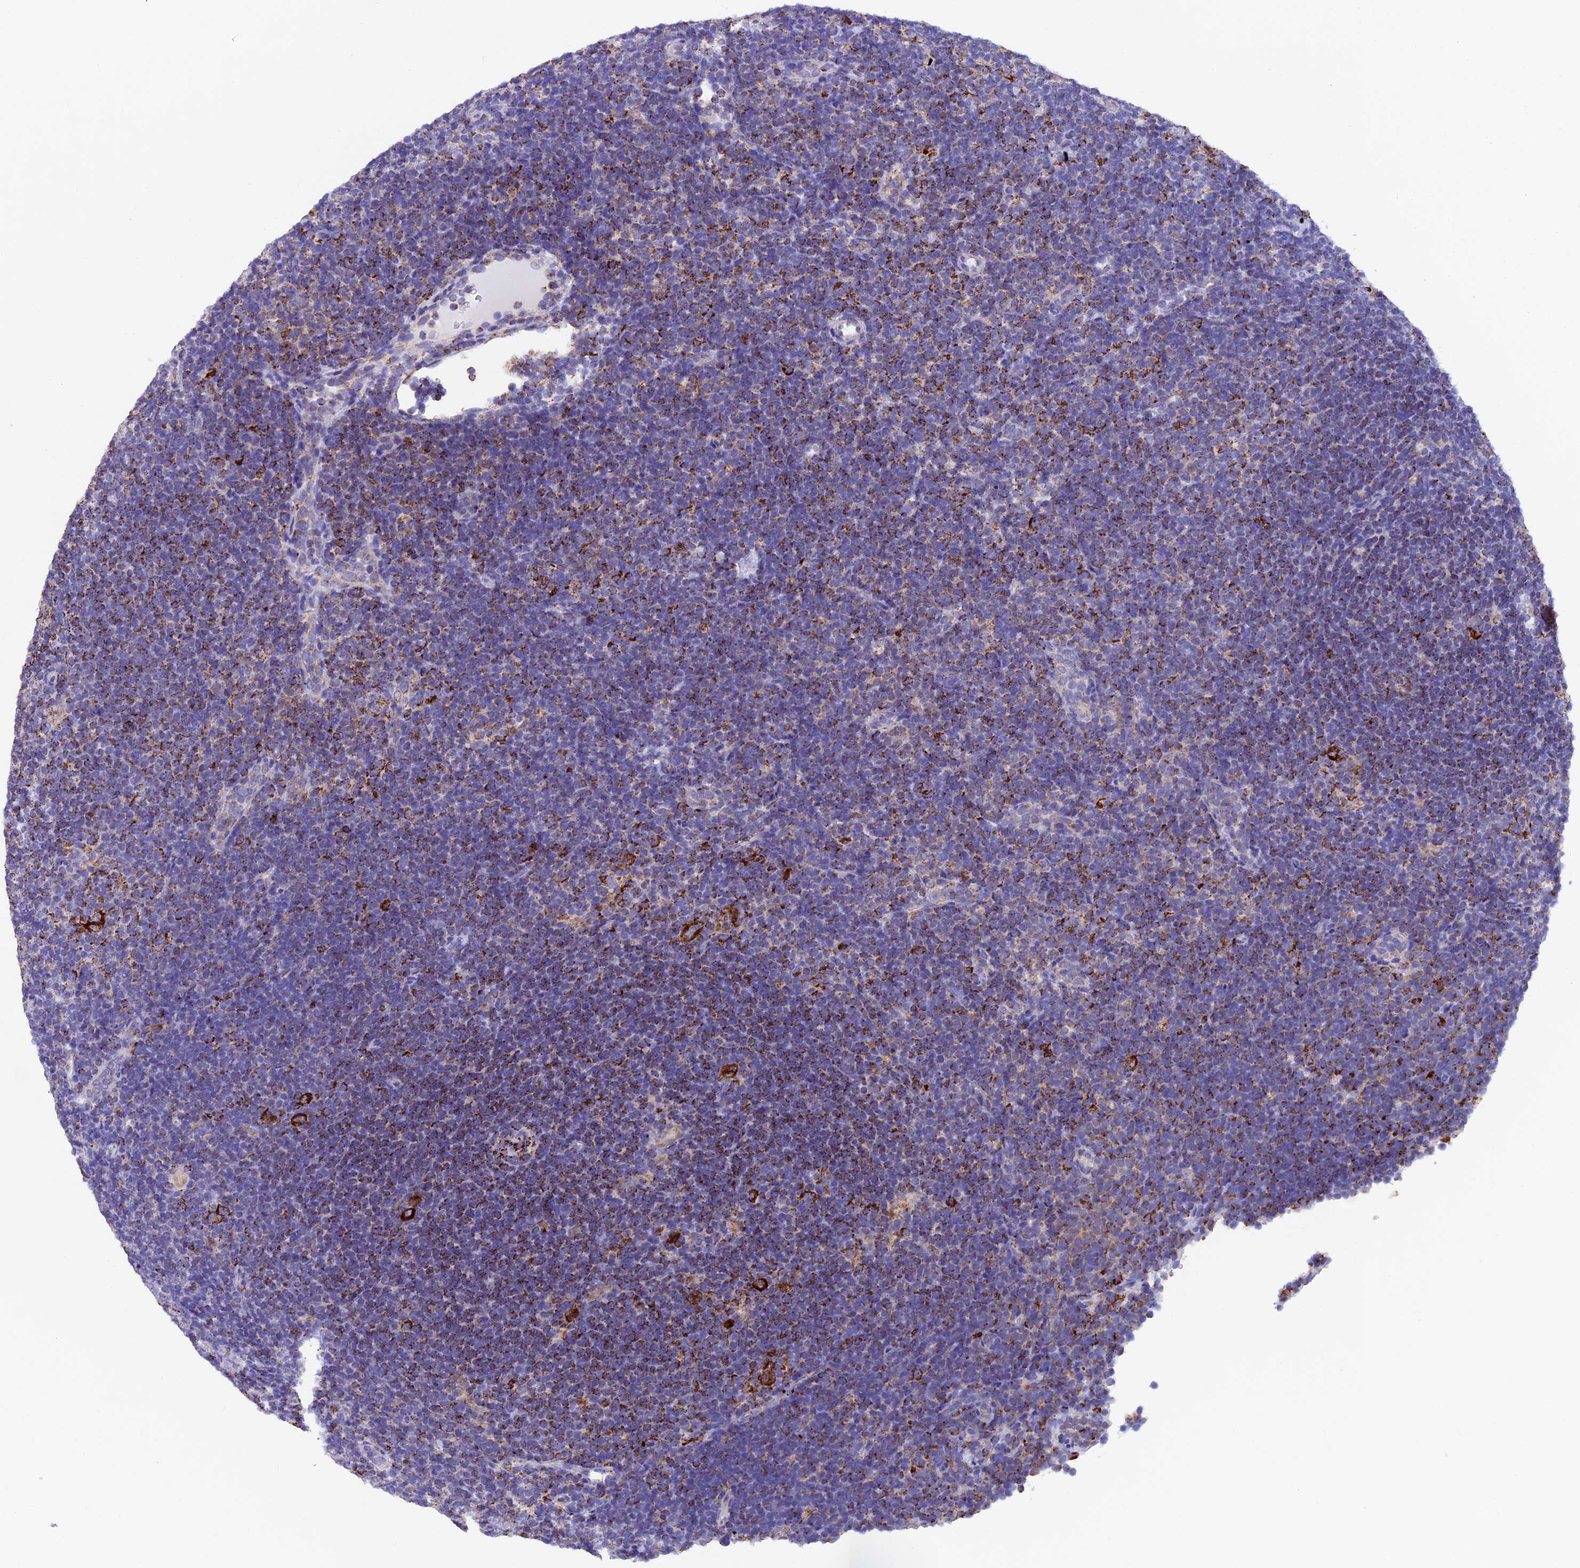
{"staining": {"intensity": "strong", "quantity": ">75%", "location": "cytoplasmic/membranous"}, "tissue": "lymphoma", "cell_type": "Tumor cells", "image_type": "cancer", "snomed": [{"axis": "morphology", "description": "Hodgkin's disease, NOS"}, {"axis": "topography", "description": "Lymph node"}], "caption": "Immunohistochemistry (IHC) (DAB (3,3'-diaminobenzidine)) staining of human Hodgkin's disease shows strong cytoplasmic/membranous protein positivity in about >75% of tumor cells.", "gene": "SLC8B1", "patient": {"sex": "female", "age": 57}}